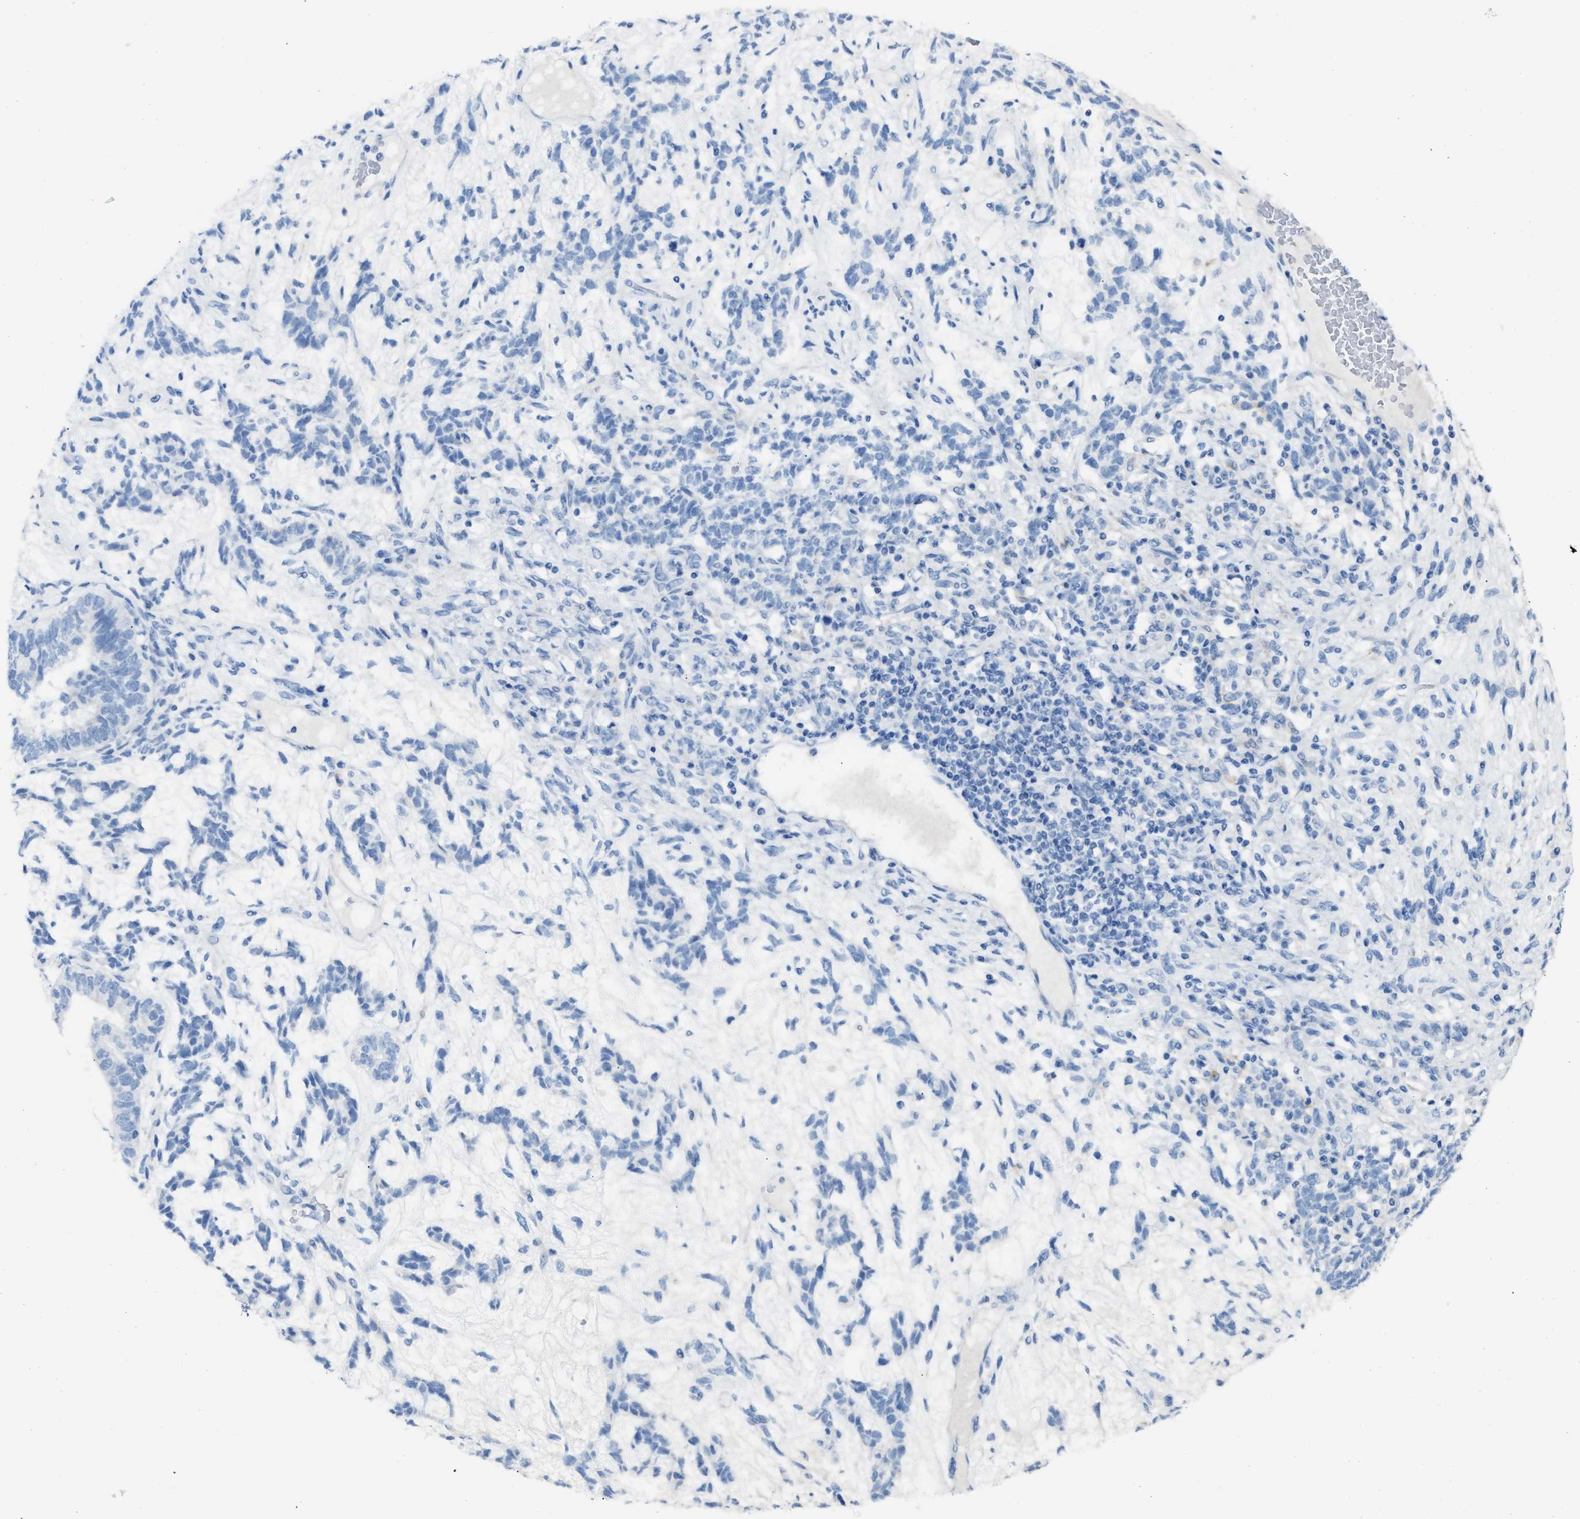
{"staining": {"intensity": "negative", "quantity": "none", "location": "none"}, "tissue": "testis cancer", "cell_type": "Tumor cells", "image_type": "cancer", "snomed": [{"axis": "morphology", "description": "Seminoma, NOS"}, {"axis": "topography", "description": "Testis"}], "caption": "DAB immunohistochemical staining of human testis seminoma reveals no significant staining in tumor cells.", "gene": "ASPA", "patient": {"sex": "male", "age": 28}}